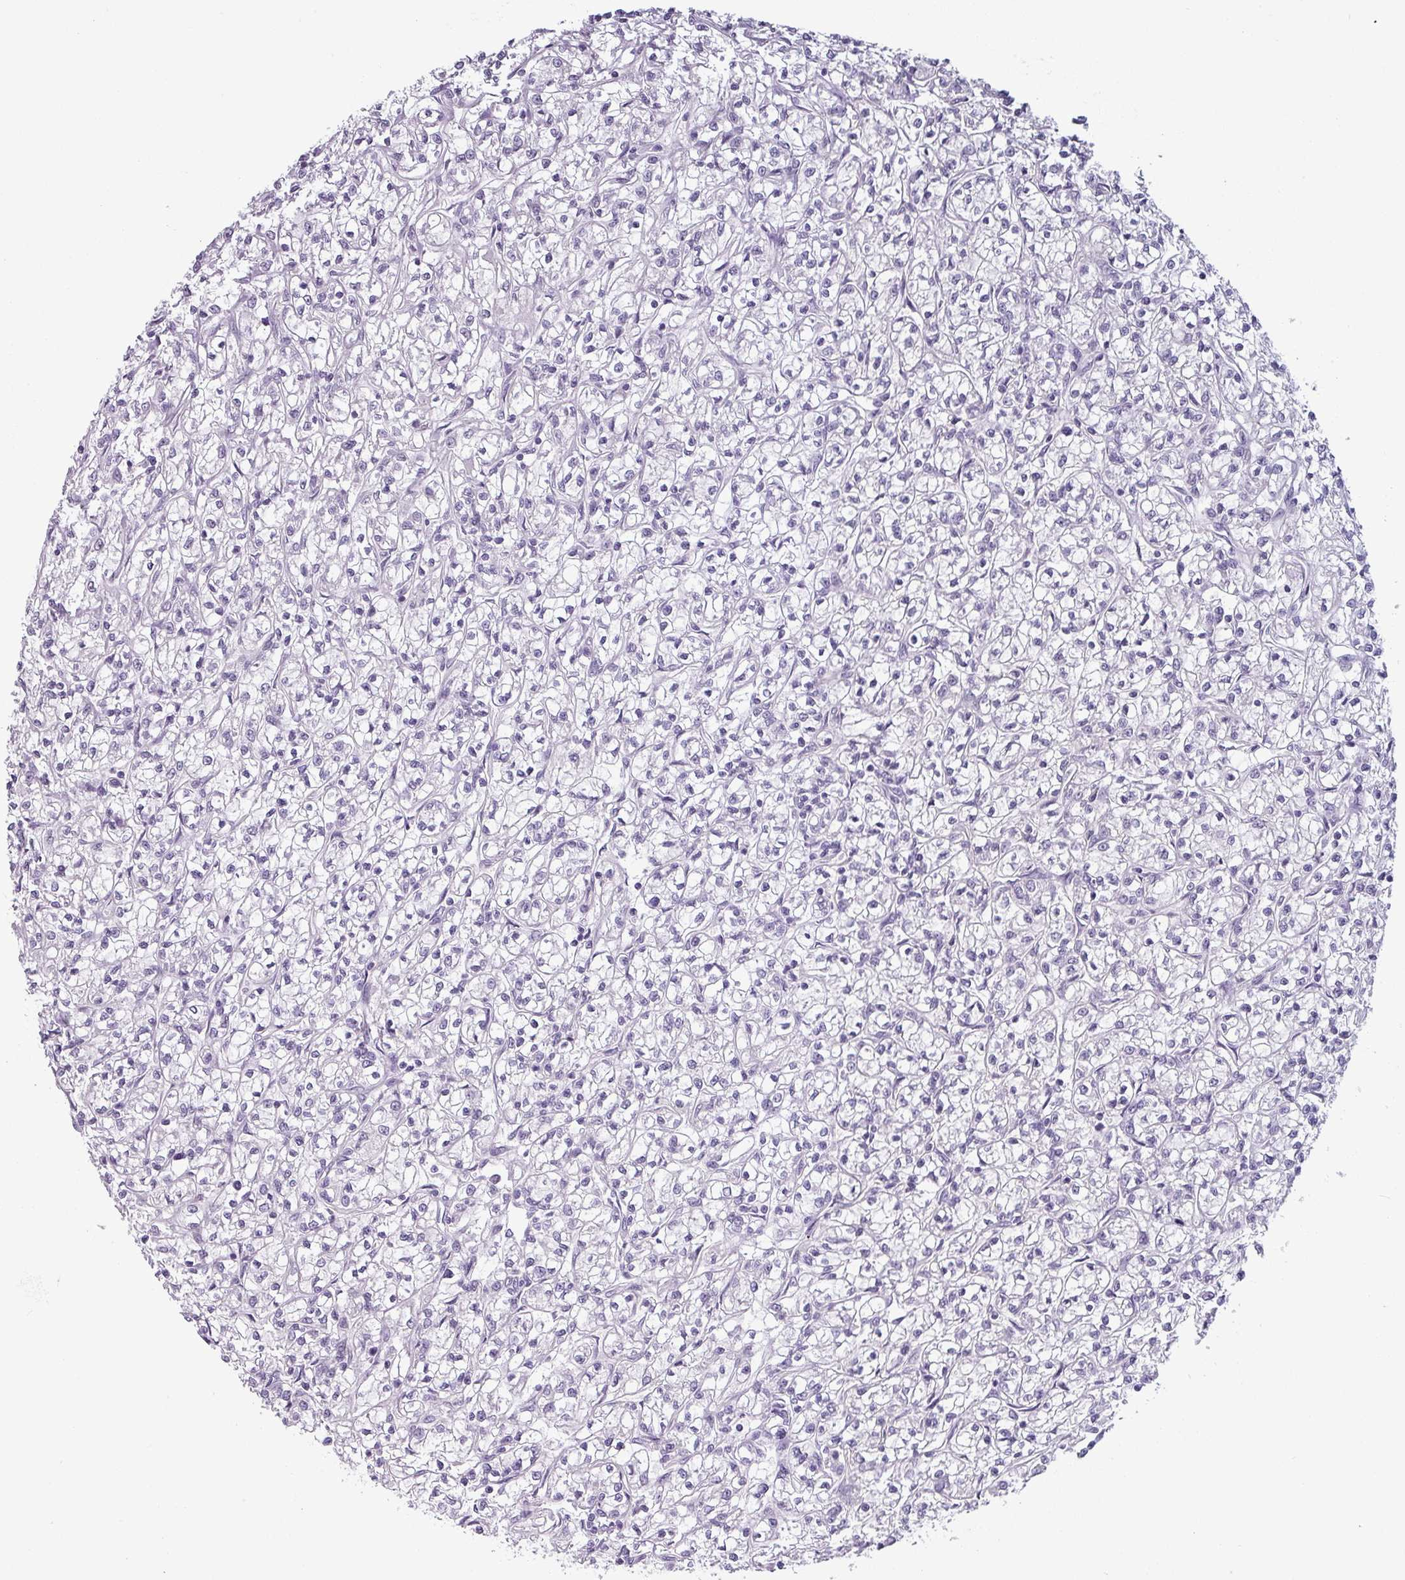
{"staining": {"intensity": "negative", "quantity": "none", "location": "none"}, "tissue": "renal cancer", "cell_type": "Tumor cells", "image_type": "cancer", "snomed": [{"axis": "morphology", "description": "Adenocarcinoma, NOS"}, {"axis": "topography", "description": "Kidney"}], "caption": "This is an immunohistochemistry micrograph of human renal adenocarcinoma. There is no staining in tumor cells.", "gene": "SLC26A9", "patient": {"sex": "female", "age": 59}}